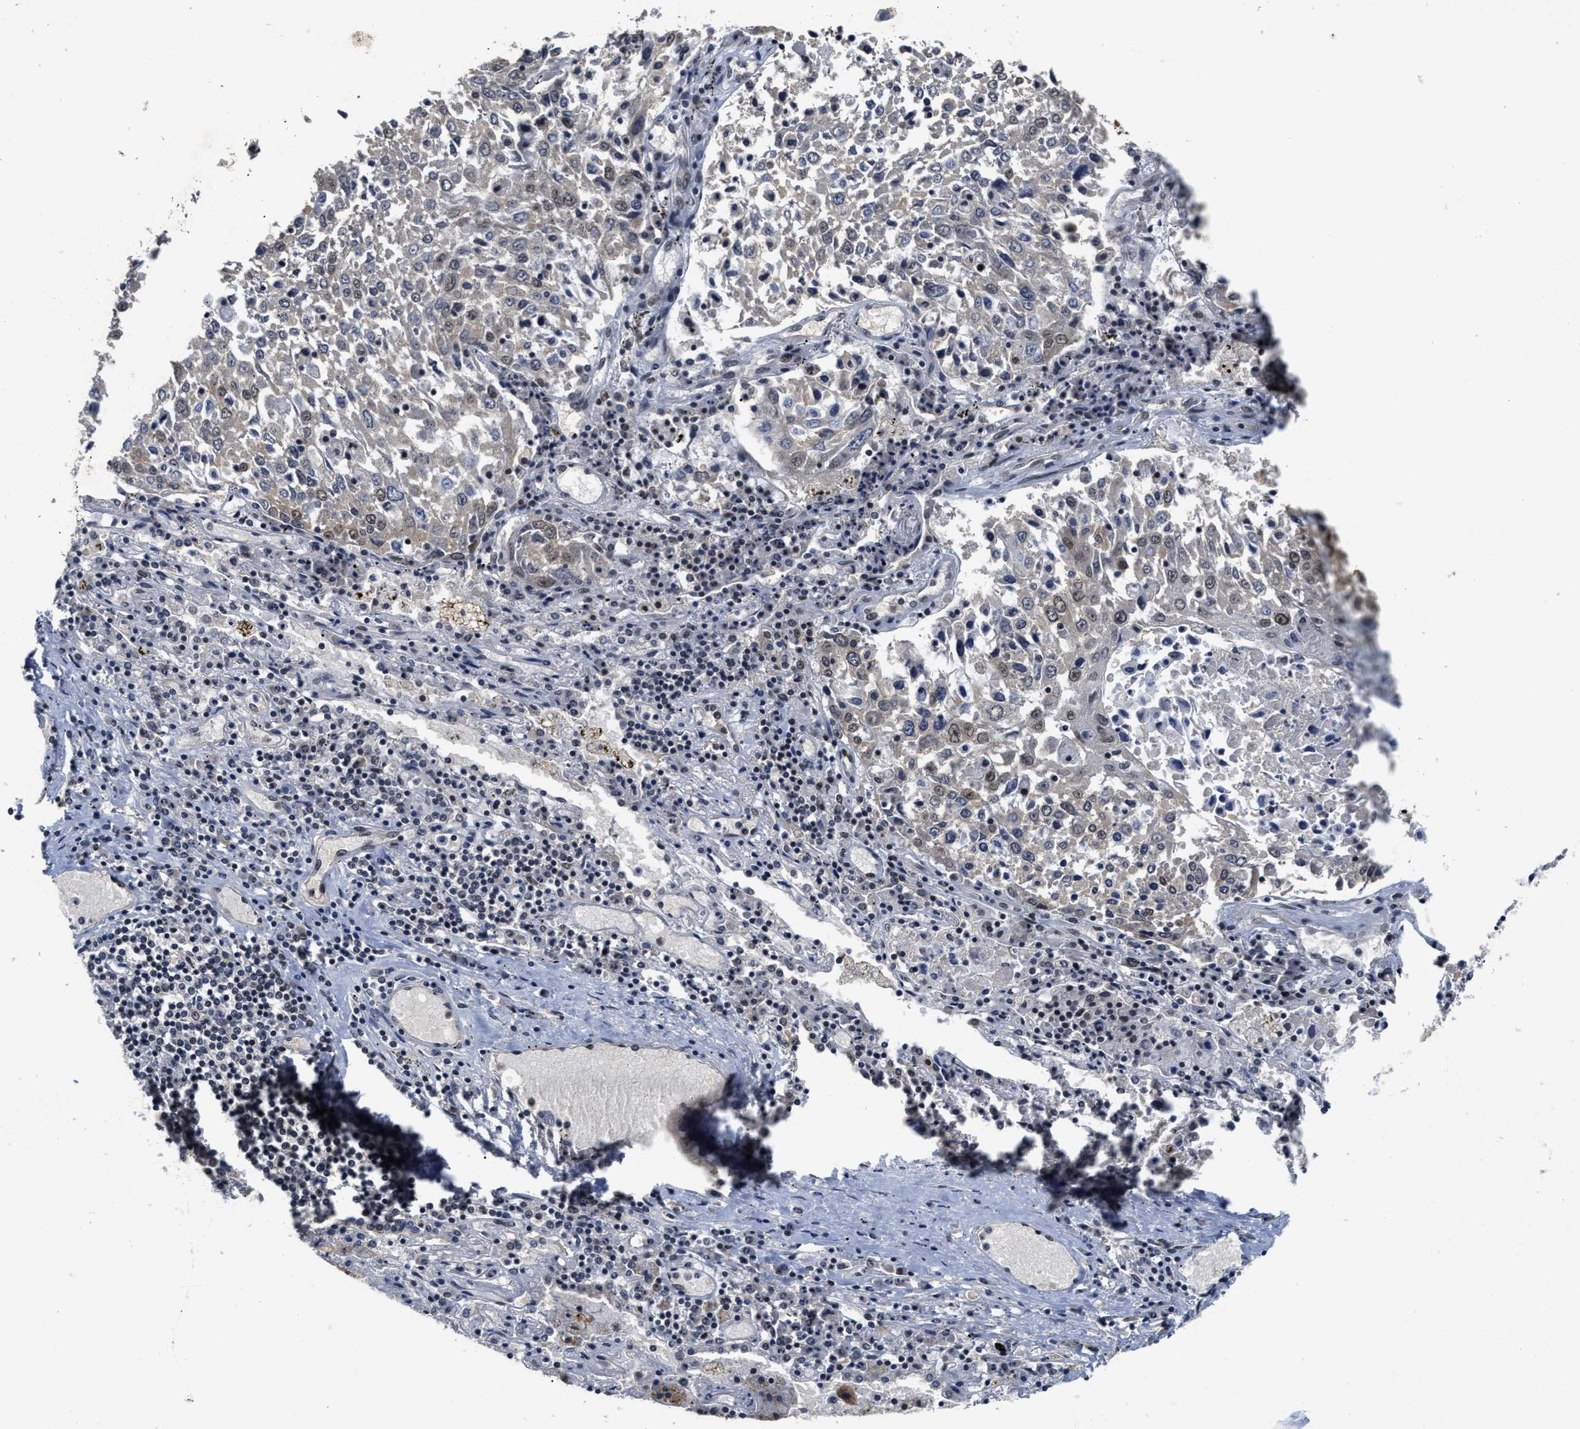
{"staining": {"intensity": "weak", "quantity": "<25%", "location": "nuclear"}, "tissue": "lung cancer", "cell_type": "Tumor cells", "image_type": "cancer", "snomed": [{"axis": "morphology", "description": "Squamous cell carcinoma, NOS"}, {"axis": "topography", "description": "Lung"}], "caption": "Lung squamous cell carcinoma was stained to show a protein in brown. There is no significant expression in tumor cells. (Brightfield microscopy of DAB (3,3'-diaminobenzidine) IHC at high magnification).", "gene": "INIP", "patient": {"sex": "male", "age": 65}}